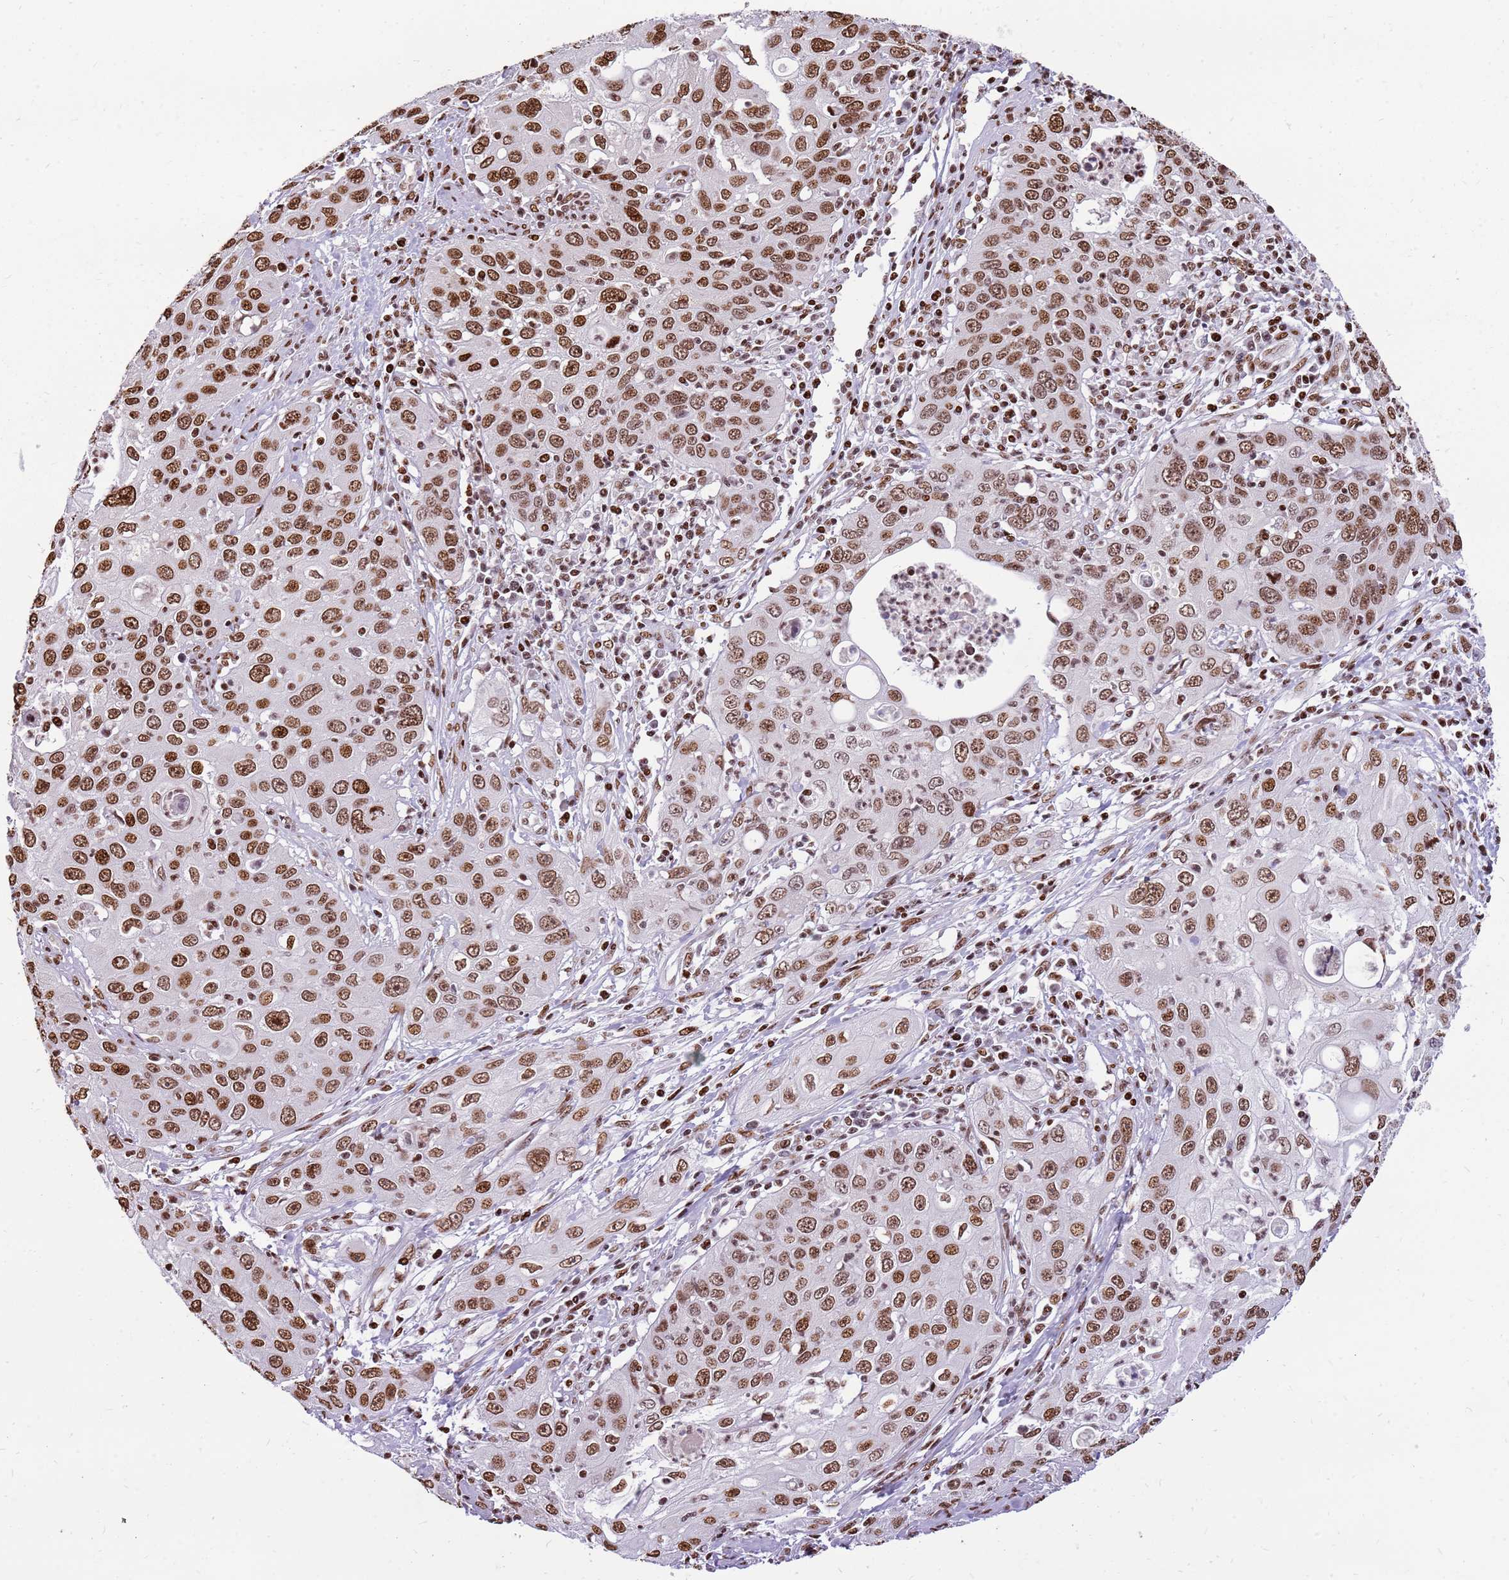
{"staining": {"intensity": "moderate", "quantity": ">75%", "location": "nuclear"}, "tissue": "cervical cancer", "cell_type": "Tumor cells", "image_type": "cancer", "snomed": [{"axis": "morphology", "description": "Squamous cell carcinoma, NOS"}, {"axis": "topography", "description": "Cervix"}], "caption": "The image exhibits a brown stain indicating the presence of a protein in the nuclear of tumor cells in cervical cancer. Using DAB (brown) and hematoxylin (blue) stains, captured at high magnification using brightfield microscopy.", "gene": "WASHC4", "patient": {"sex": "female", "age": 36}}